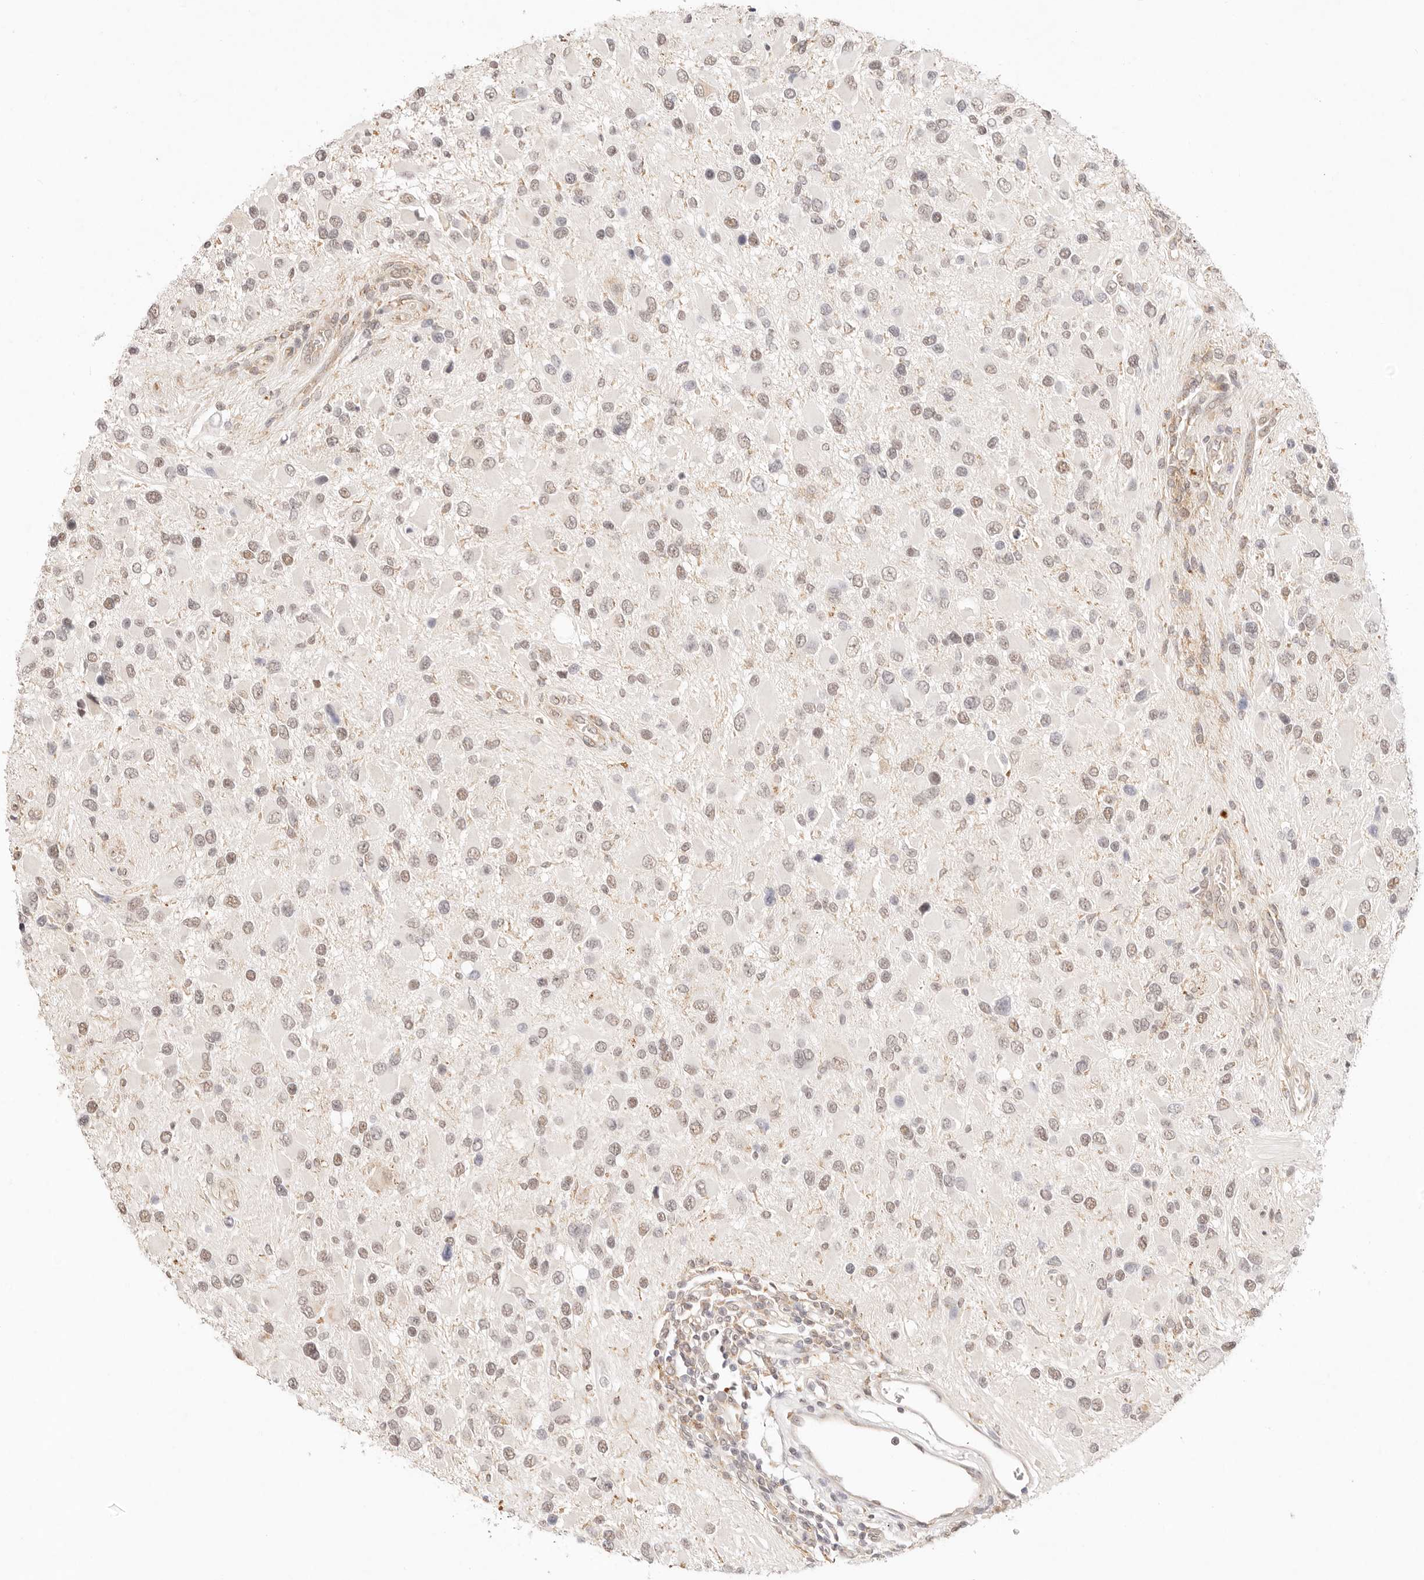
{"staining": {"intensity": "weak", "quantity": "25%-75%", "location": "nuclear"}, "tissue": "glioma", "cell_type": "Tumor cells", "image_type": "cancer", "snomed": [{"axis": "morphology", "description": "Glioma, malignant, High grade"}, {"axis": "topography", "description": "Brain"}], "caption": "An image showing weak nuclear positivity in approximately 25%-75% of tumor cells in malignant high-grade glioma, as visualized by brown immunohistochemical staining.", "gene": "GPR156", "patient": {"sex": "male", "age": 53}}